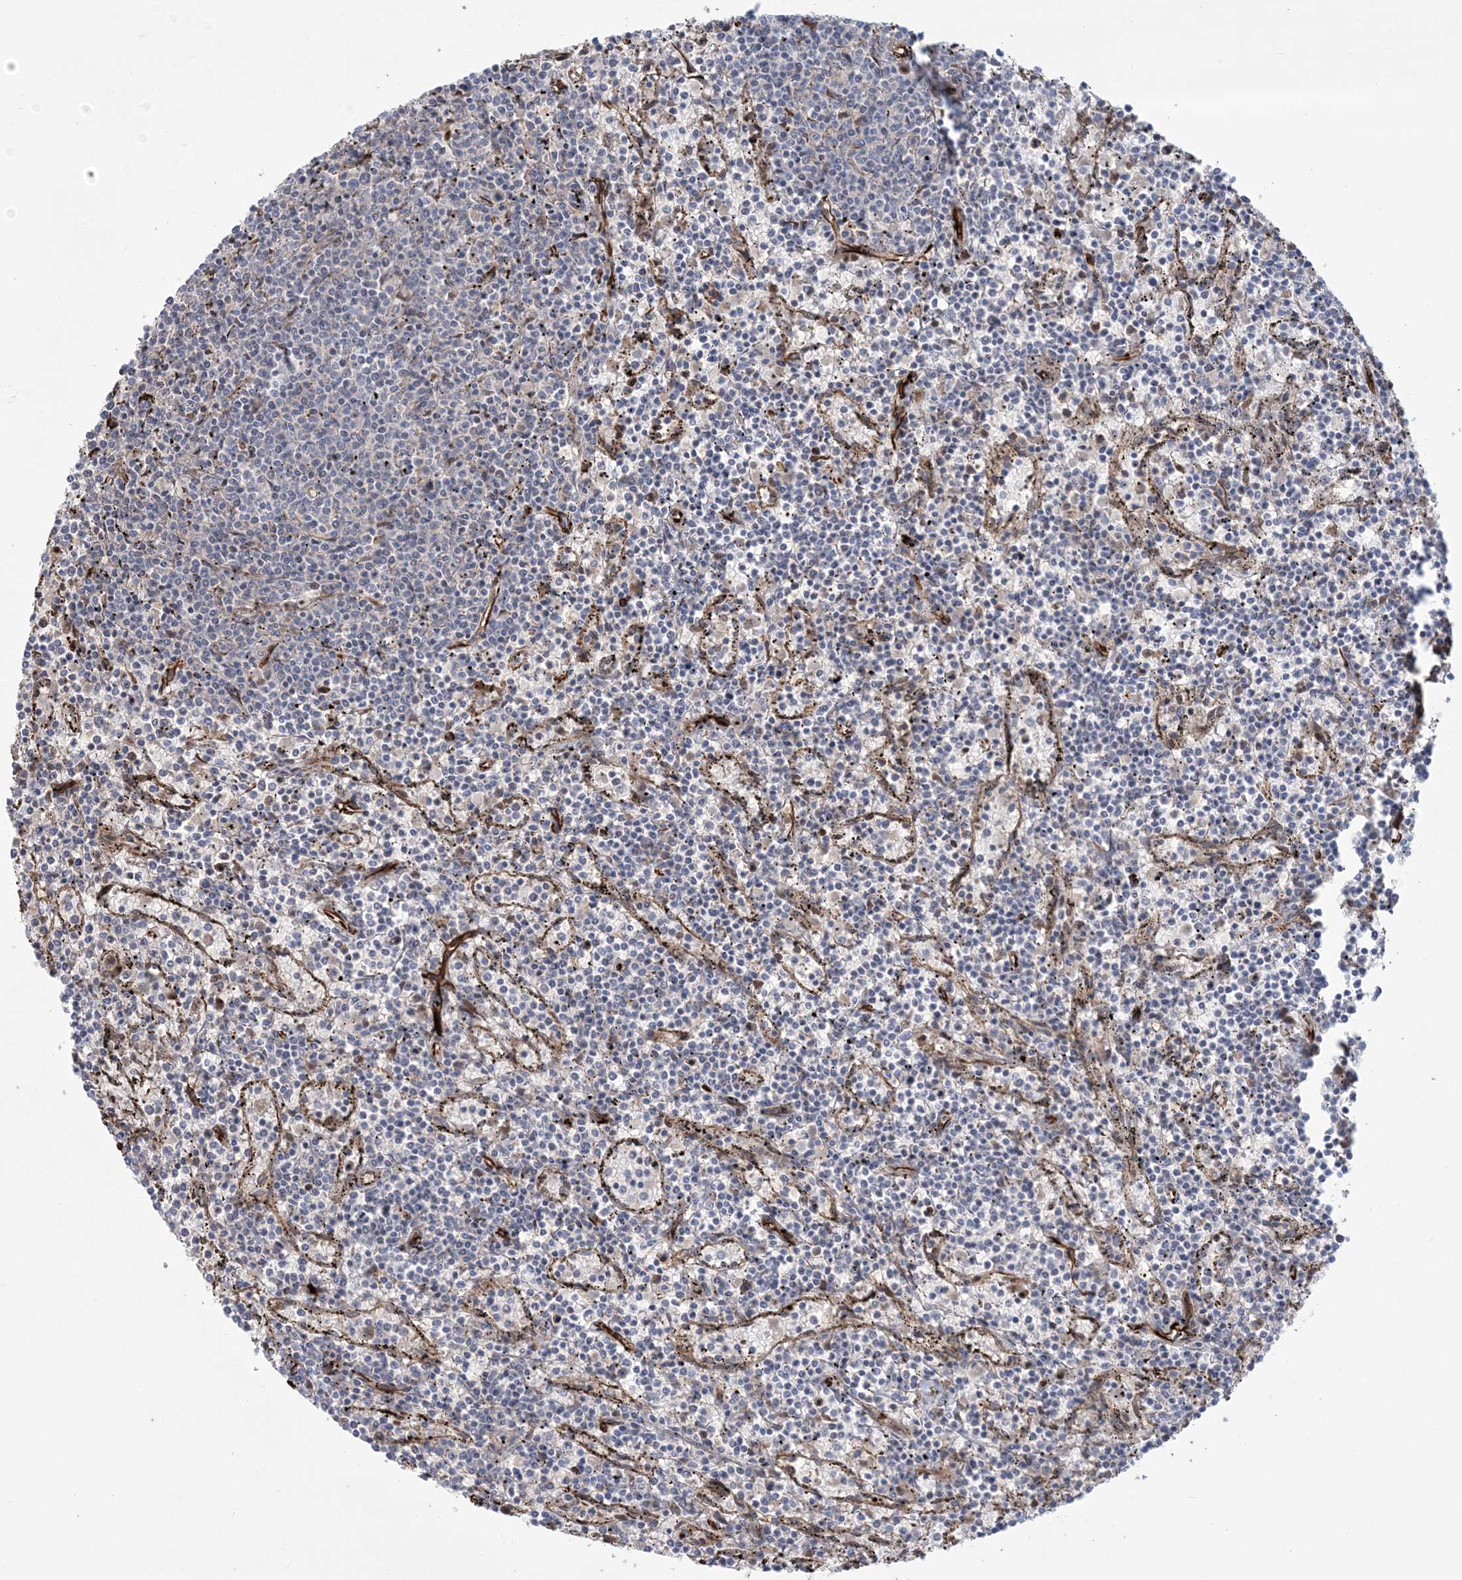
{"staining": {"intensity": "negative", "quantity": "none", "location": "none"}, "tissue": "lymphoma", "cell_type": "Tumor cells", "image_type": "cancer", "snomed": [{"axis": "morphology", "description": "Malignant lymphoma, non-Hodgkin's type, Low grade"}, {"axis": "topography", "description": "Spleen"}], "caption": "Immunohistochemistry of lymphoma reveals no staining in tumor cells. (Brightfield microscopy of DAB (3,3'-diaminobenzidine) IHC at high magnification).", "gene": "NUDT9", "patient": {"sex": "female", "age": 50}}